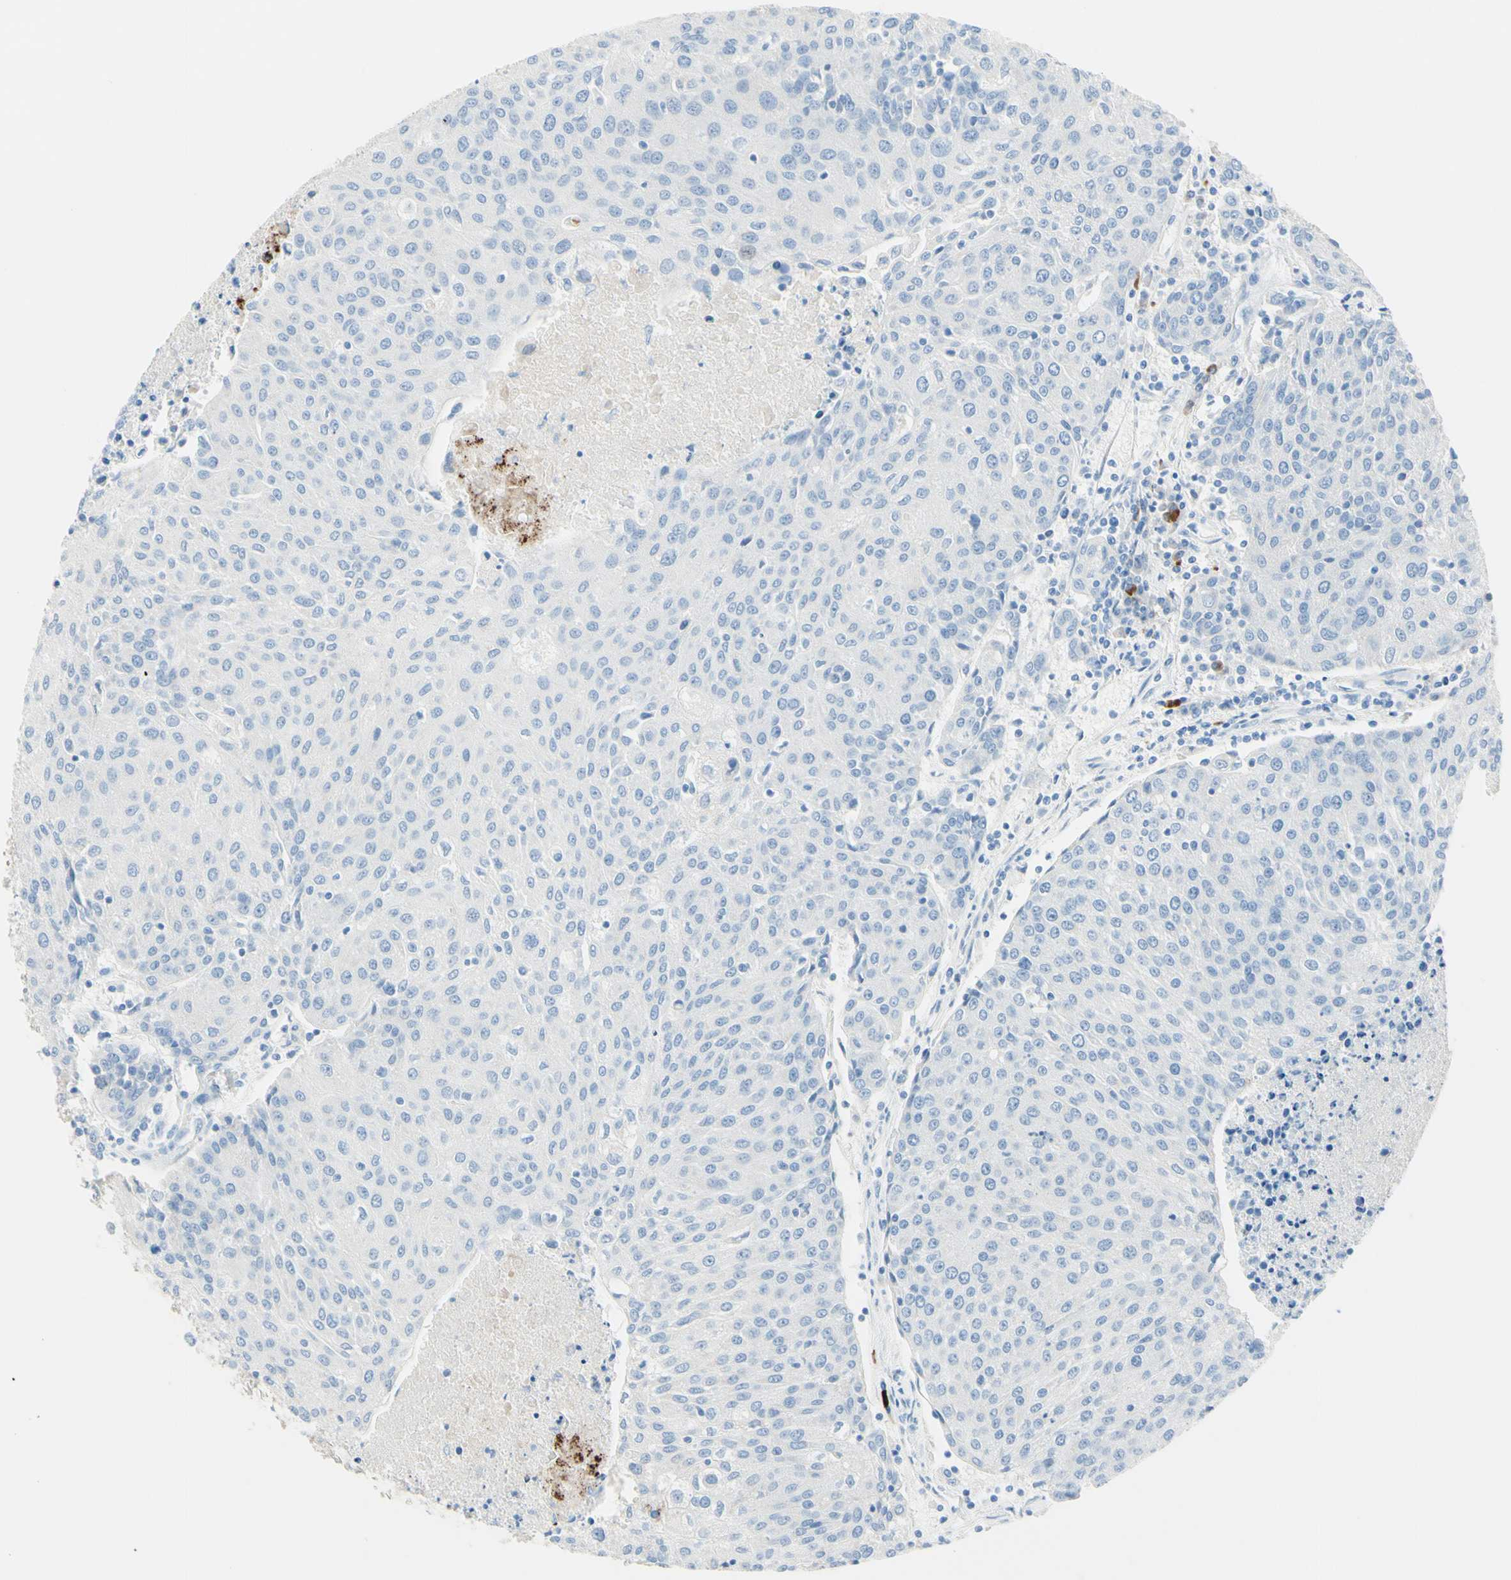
{"staining": {"intensity": "negative", "quantity": "none", "location": "none"}, "tissue": "urothelial cancer", "cell_type": "Tumor cells", "image_type": "cancer", "snomed": [{"axis": "morphology", "description": "Urothelial carcinoma, High grade"}, {"axis": "topography", "description": "Urinary bladder"}], "caption": "The immunohistochemistry (IHC) micrograph has no significant expression in tumor cells of urothelial cancer tissue.", "gene": "IL6ST", "patient": {"sex": "female", "age": 85}}